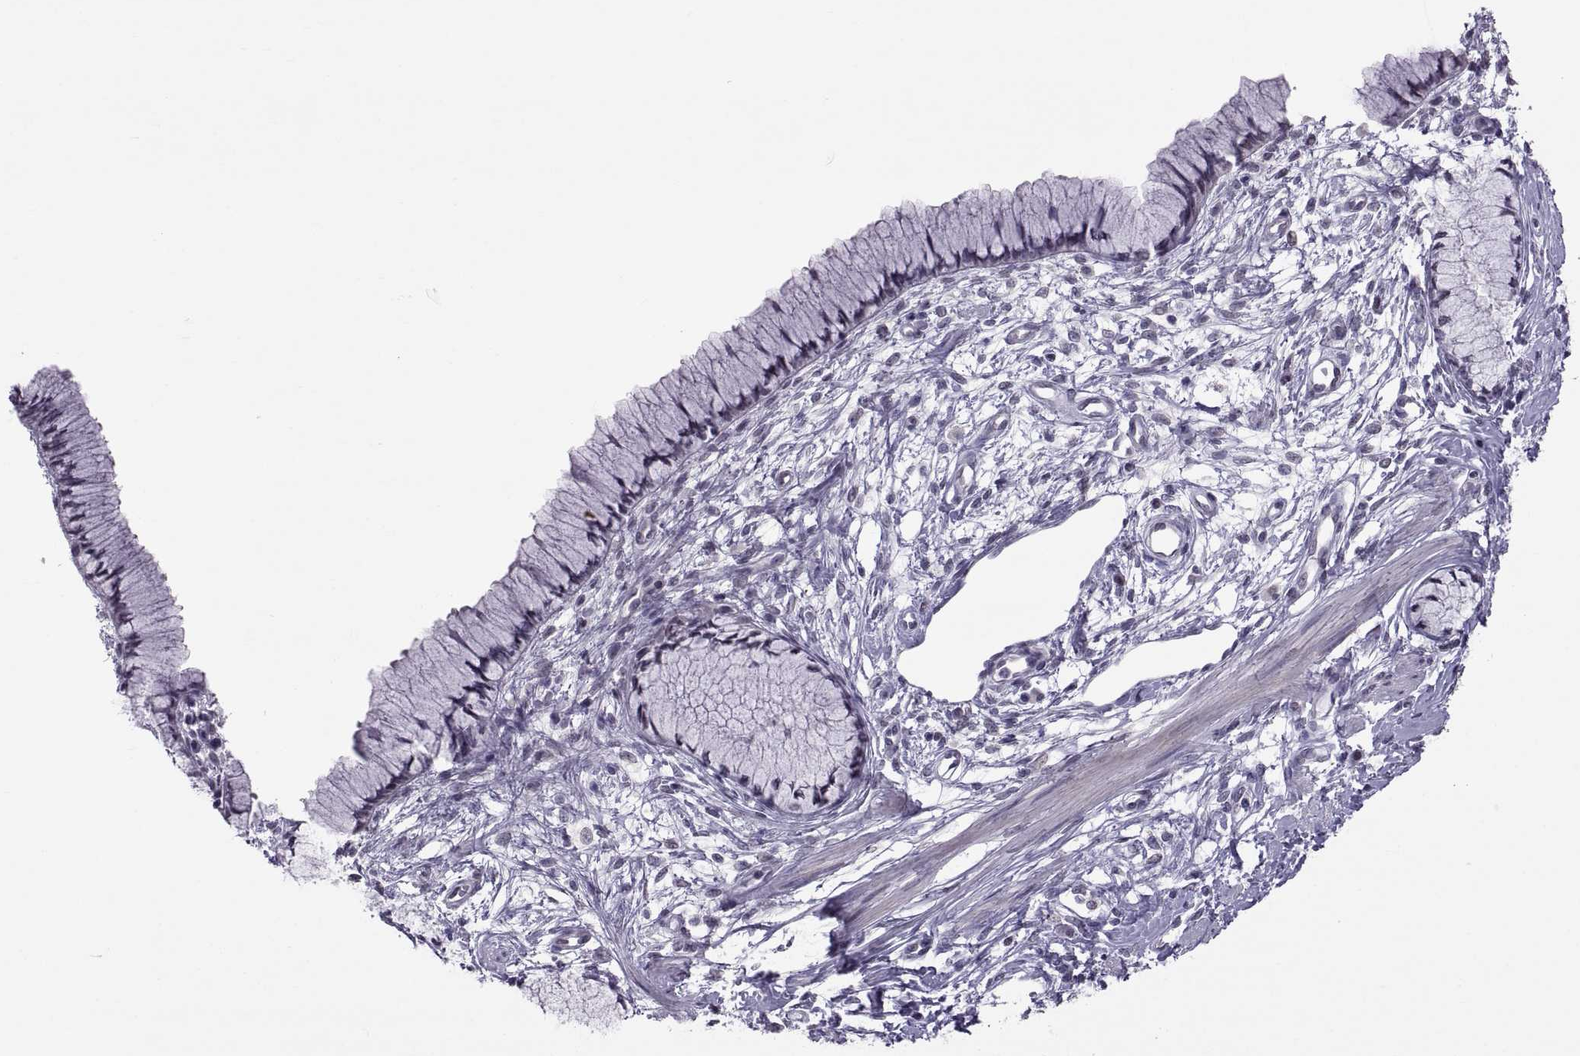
{"staining": {"intensity": "negative", "quantity": "none", "location": "none"}, "tissue": "cervix", "cell_type": "Glandular cells", "image_type": "normal", "snomed": [{"axis": "morphology", "description": "Normal tissue, NOS"}, {"axis": "topography", "description": "Cervix"}], "caption": "Immunohistochemical staining of normal cervix reveals no significant staining in glandular cells. (Brightfield microscopy of DAB immunohistochemistry (IHC) at high magnification).", "gene": "KRT77", "patient": {"sex": "female", "age": 37}}